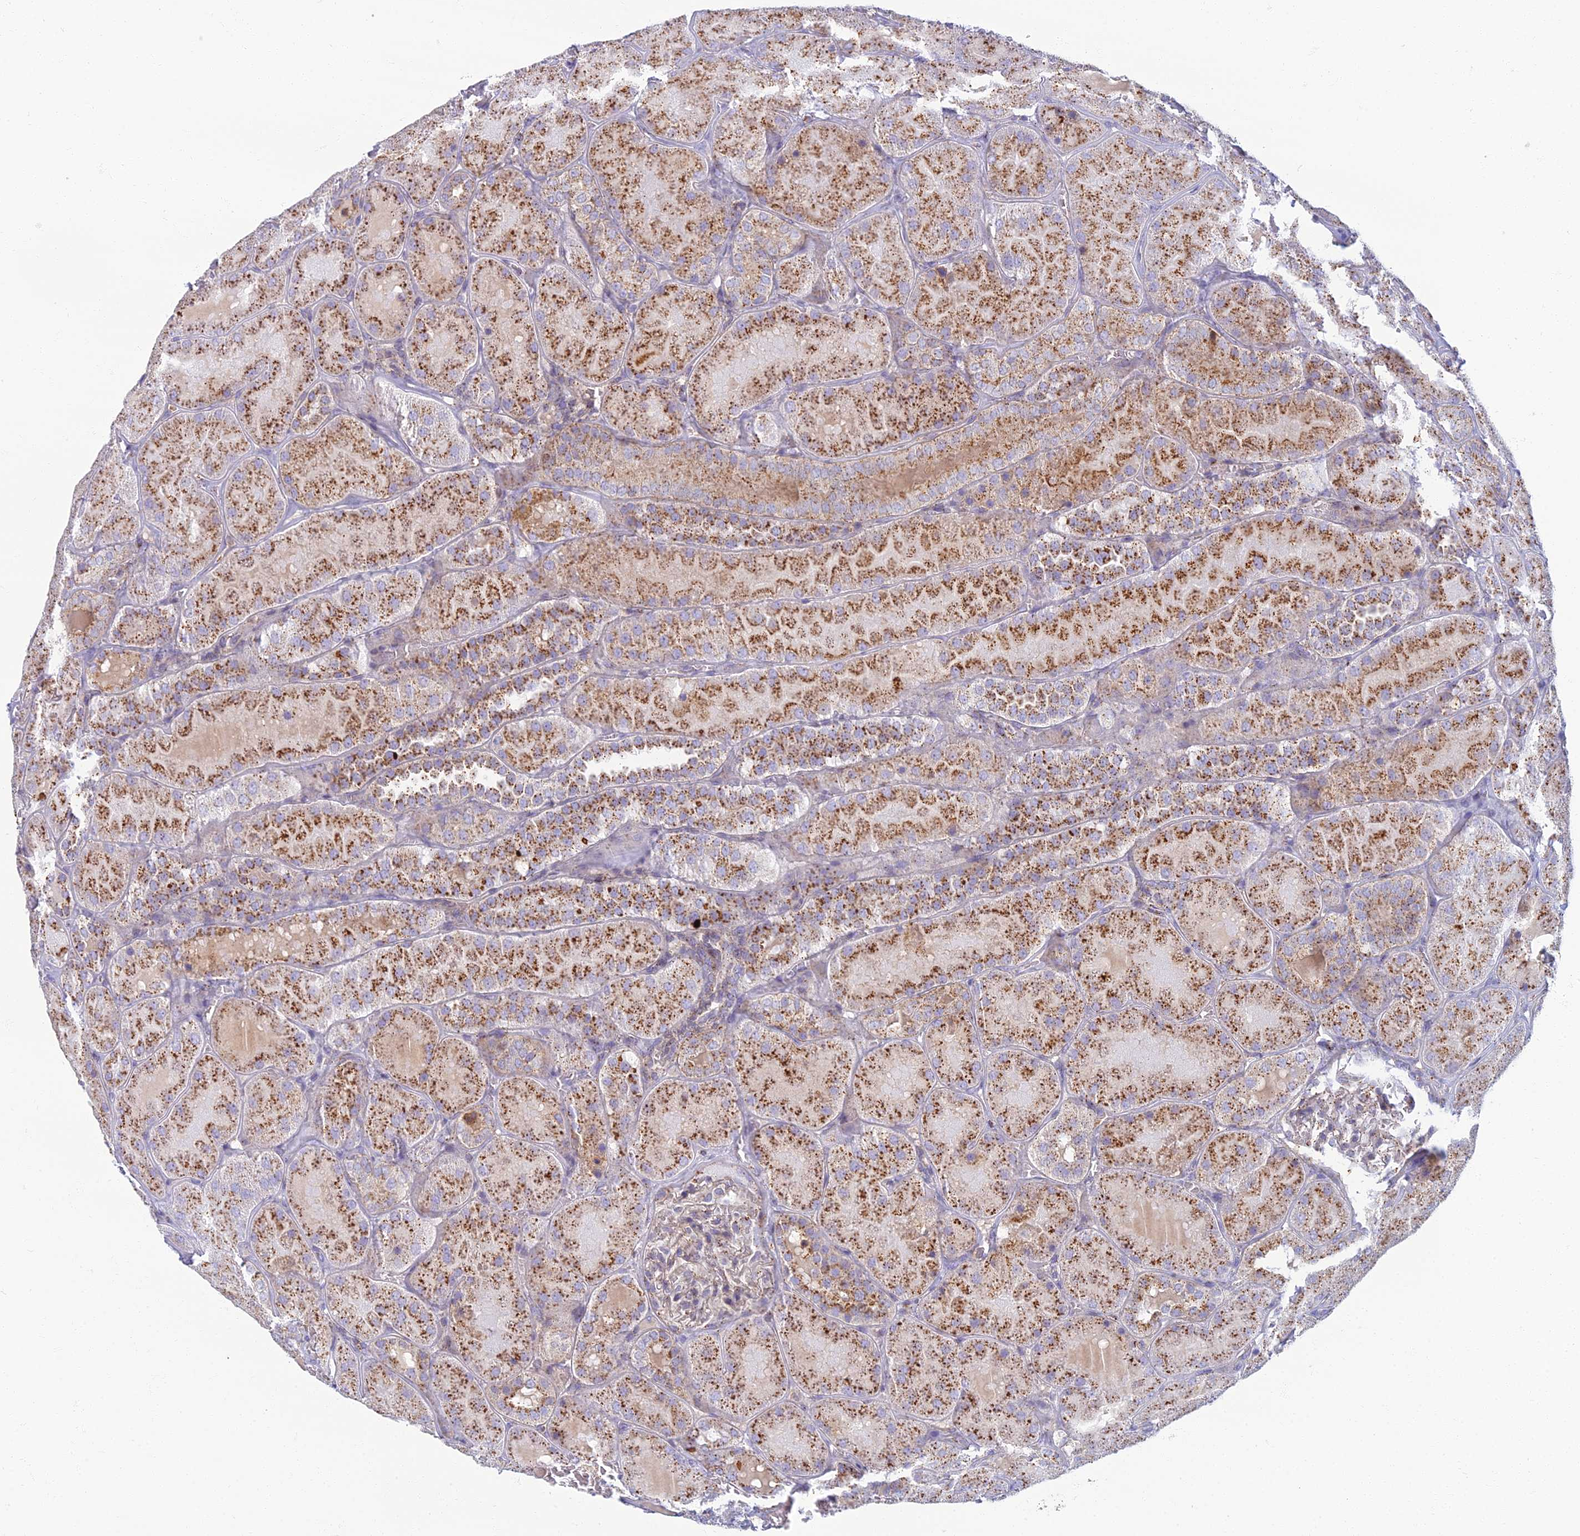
{"staining": {"intensity": "weak", "quantity": "25%-75%", "location": "cytoplasmic/membranous"}, "tissue": "kidney", "cell_type": "Cells in glomeruli", "image_type": "normal", "snomed": [{"axis": "morphology", "description": "Normal tissue, NOS"}, {"axis": "topography", "description": "Kidney"}], "caption": "The immunohistochemical stain highlights weak cytoplasmic/membranous staining in cells in glomeruli of unremarkable kidney.", "gene": "CHMP4B", "patient": {"sex": "male", "age": 28}}